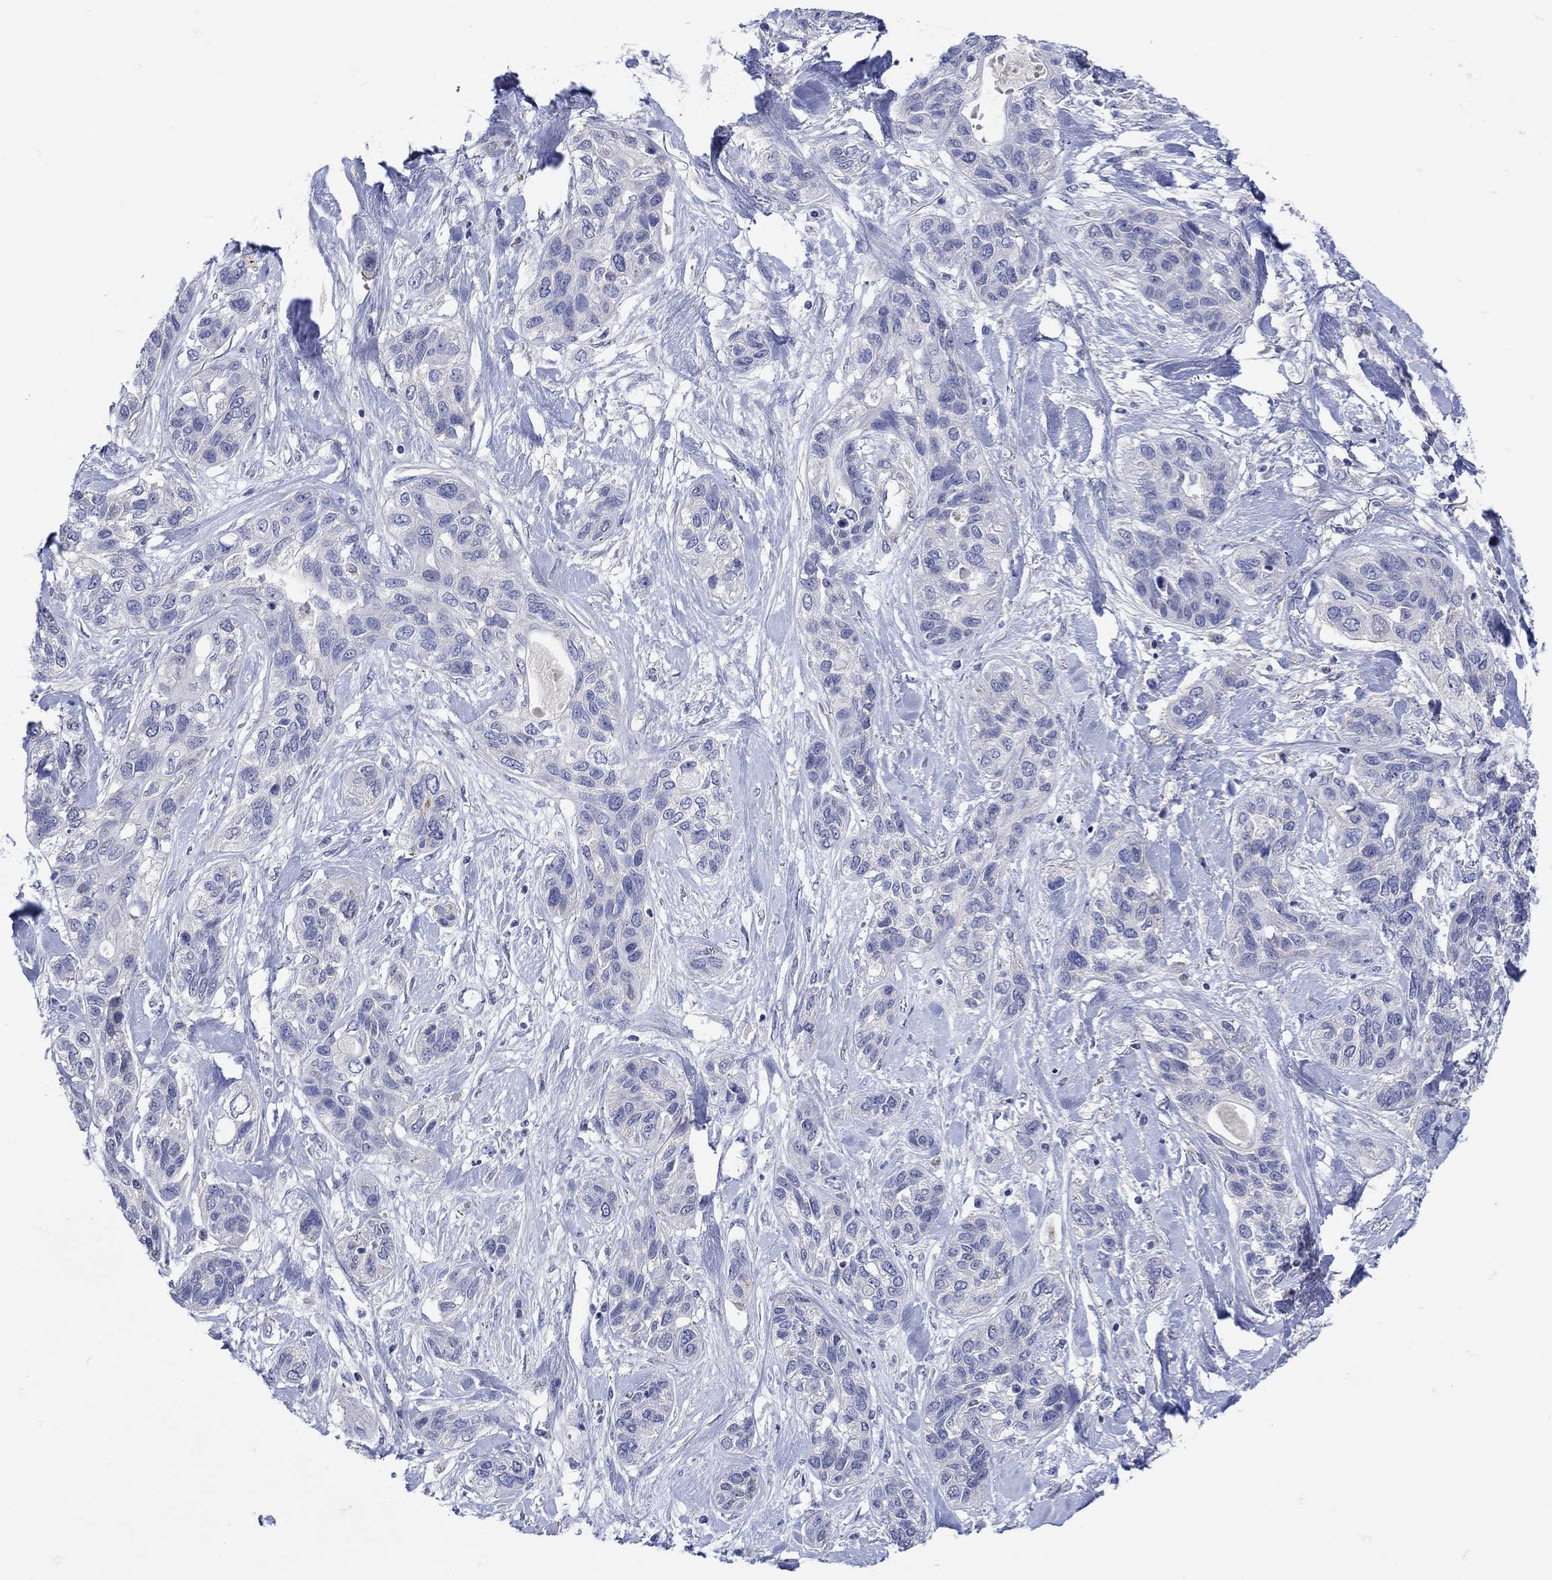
{"staining": {"intensity": "negative", "quantity": "none", "location": "none"}, "tissue": "lung cancer", "cell_type": "Tumor cells", "image_type": "cancer", "snomed": [{"axis": "morphology", "description": "Squamous cell carcinoma, NOS"}, {"axis": "topography", "description": "Lung"}], "caption": "Immunohistochemical staining of squamous cell carcinoma (lung) reveals no significant positivity in tumor cells.", "gene": "MSI1", "patient": {"sex": "female", "age": 70}}